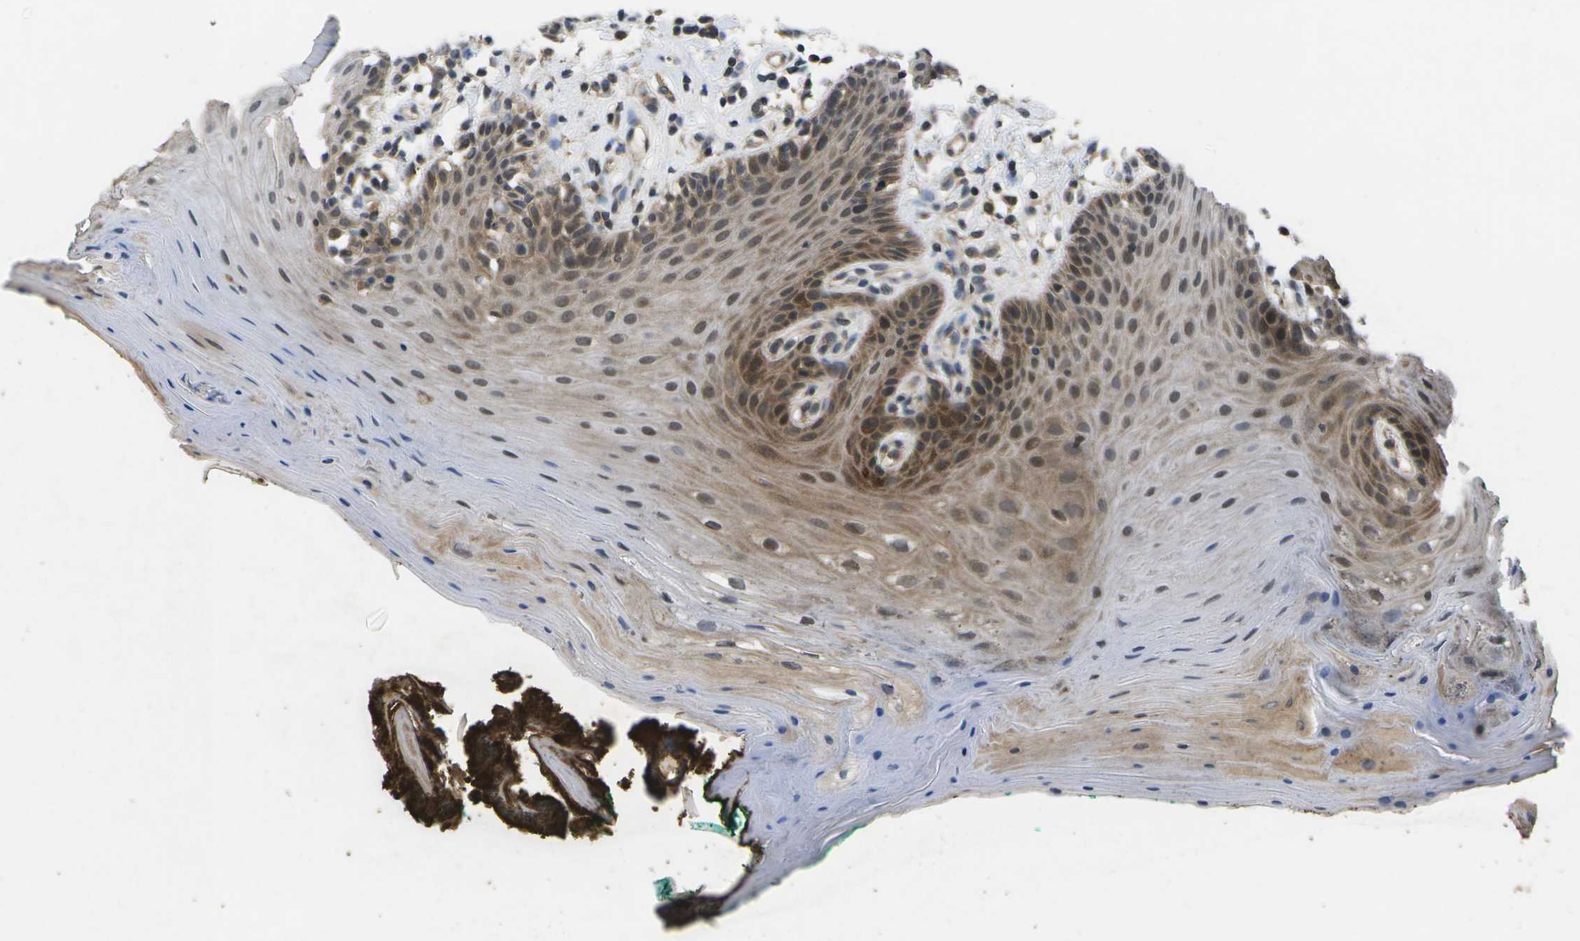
{"staining": {"intensity": "moderate", "quantity": ">75%", "location": "cytoplasmic/membranous,nuclear"}, "tissue": "oral mucosa", "cell_type": "Squamous epithelial cells", "image_type": "normal", "snomed": [{"axis": "morphology", "description": "Normal tissue, NOS"}, {"axis": "topography", "description": "Skeletal muscle"}, {"axis": "topography", "description": "Oral tissue"}], "caption": "Protein staining by immunohistochemistry demonstrates moderate cytoplasmic/membranous,nuclear expression in approximately >75% of squamous epithelial cells in normal oral mucosa.", "gene": "ALAS1", "patient": {"sex": "male", "age": 58}}